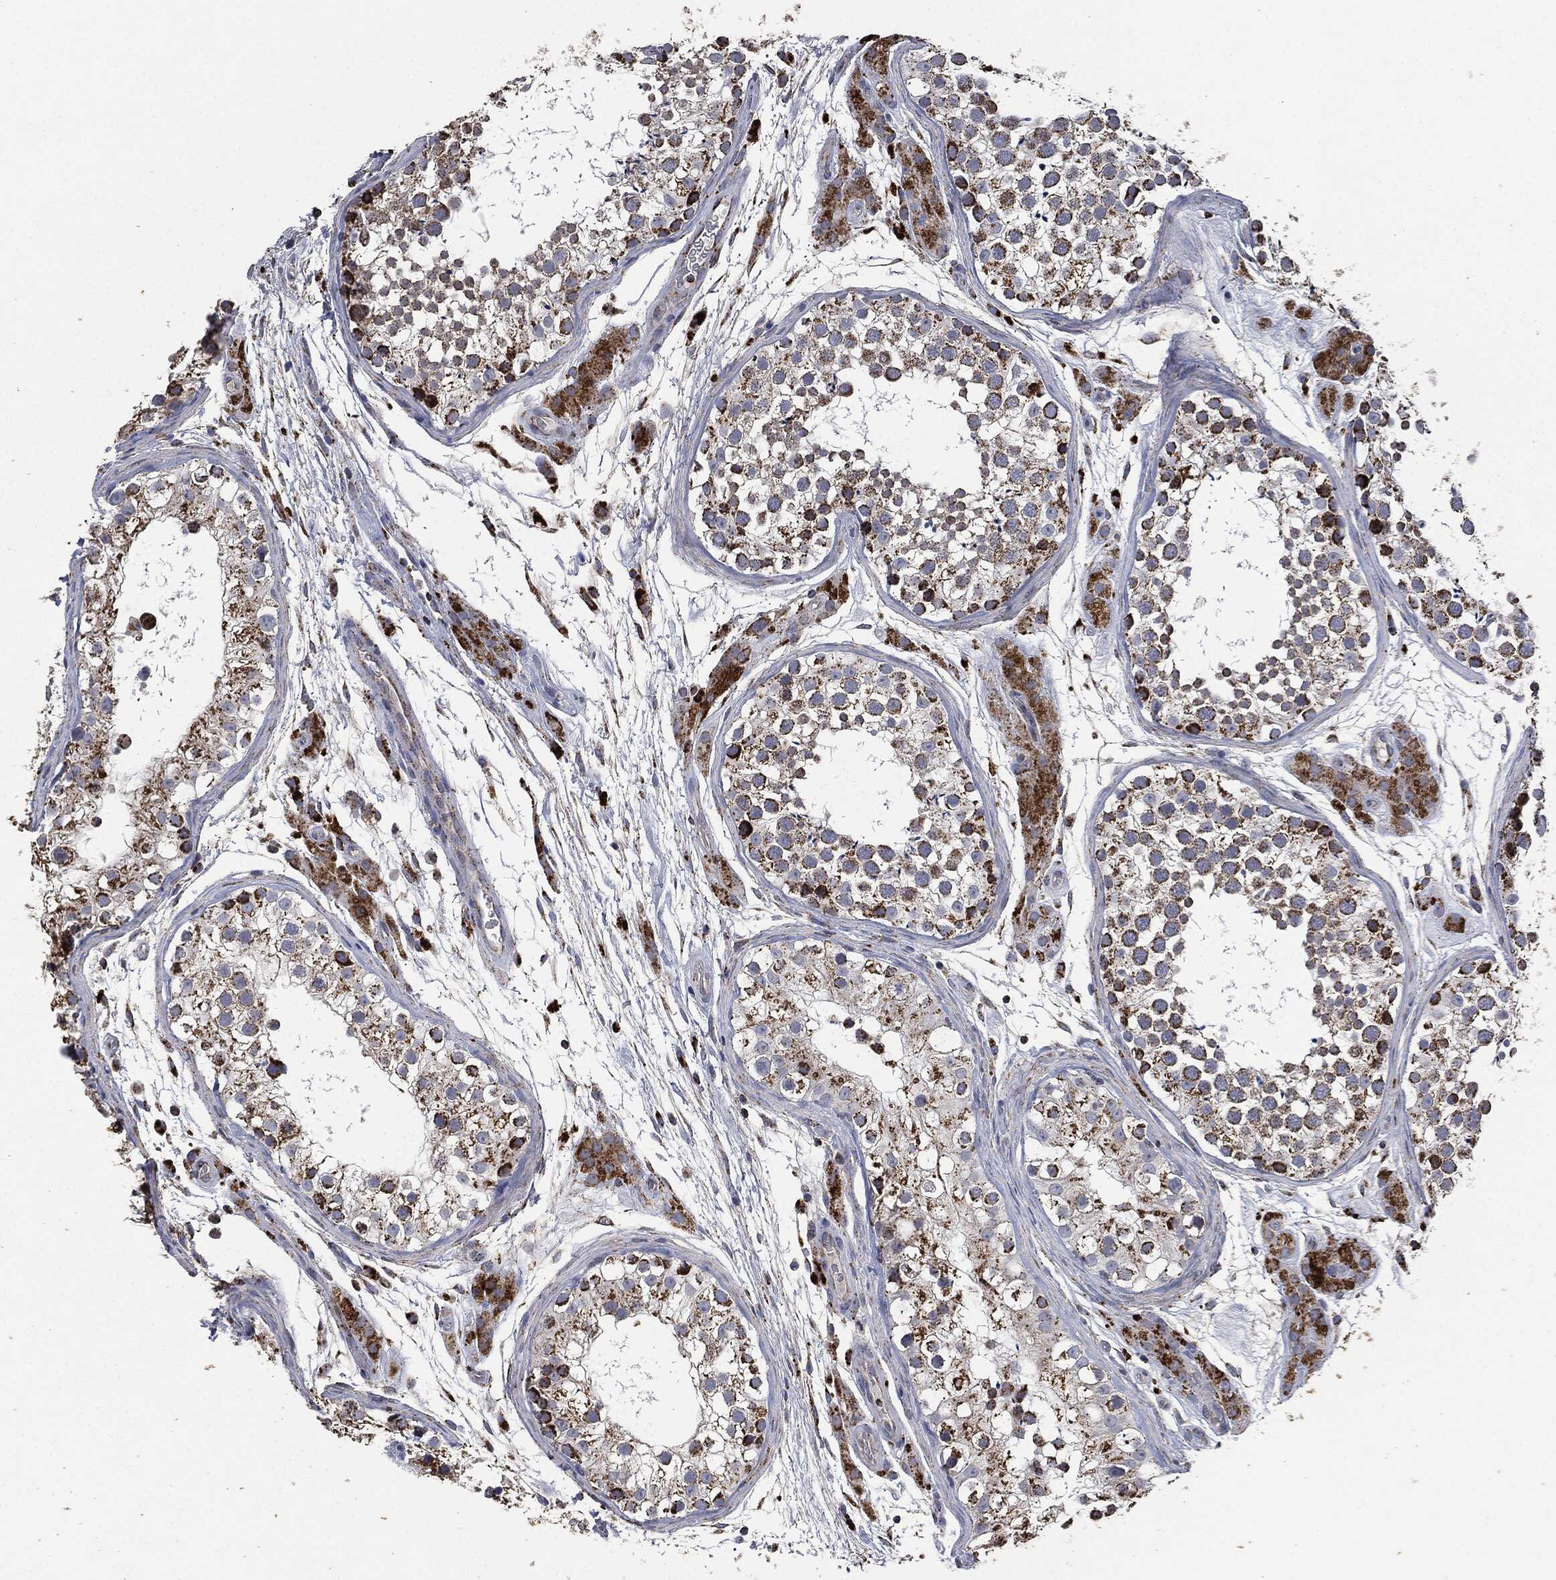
{"staining": {"intensity": "strong", "quantity": "25%-75%", "location": "cytoplasmic/membranous"}, "tissue": "testis", "cell_type": "Cells in seminiferous ducts", "image_type": "normal", "snomed": [{"axis": "morphology", "description": "Normal tissue, NOS"}, {"axis": "topography", "description": "Testis"}], "caption": "Immunohistochemistry micrograph of unremarkable testis: testis stained using immunohistochemistry (IHC) reveals high levels of strong protein expression localized specifically in the cytoplasmic/membranous of cells in seminiferous ducts, appearing as a cytoplasmic/membranous brown color.", "gene": "RYK", "patient": {"sex": "male", "age": 31}}